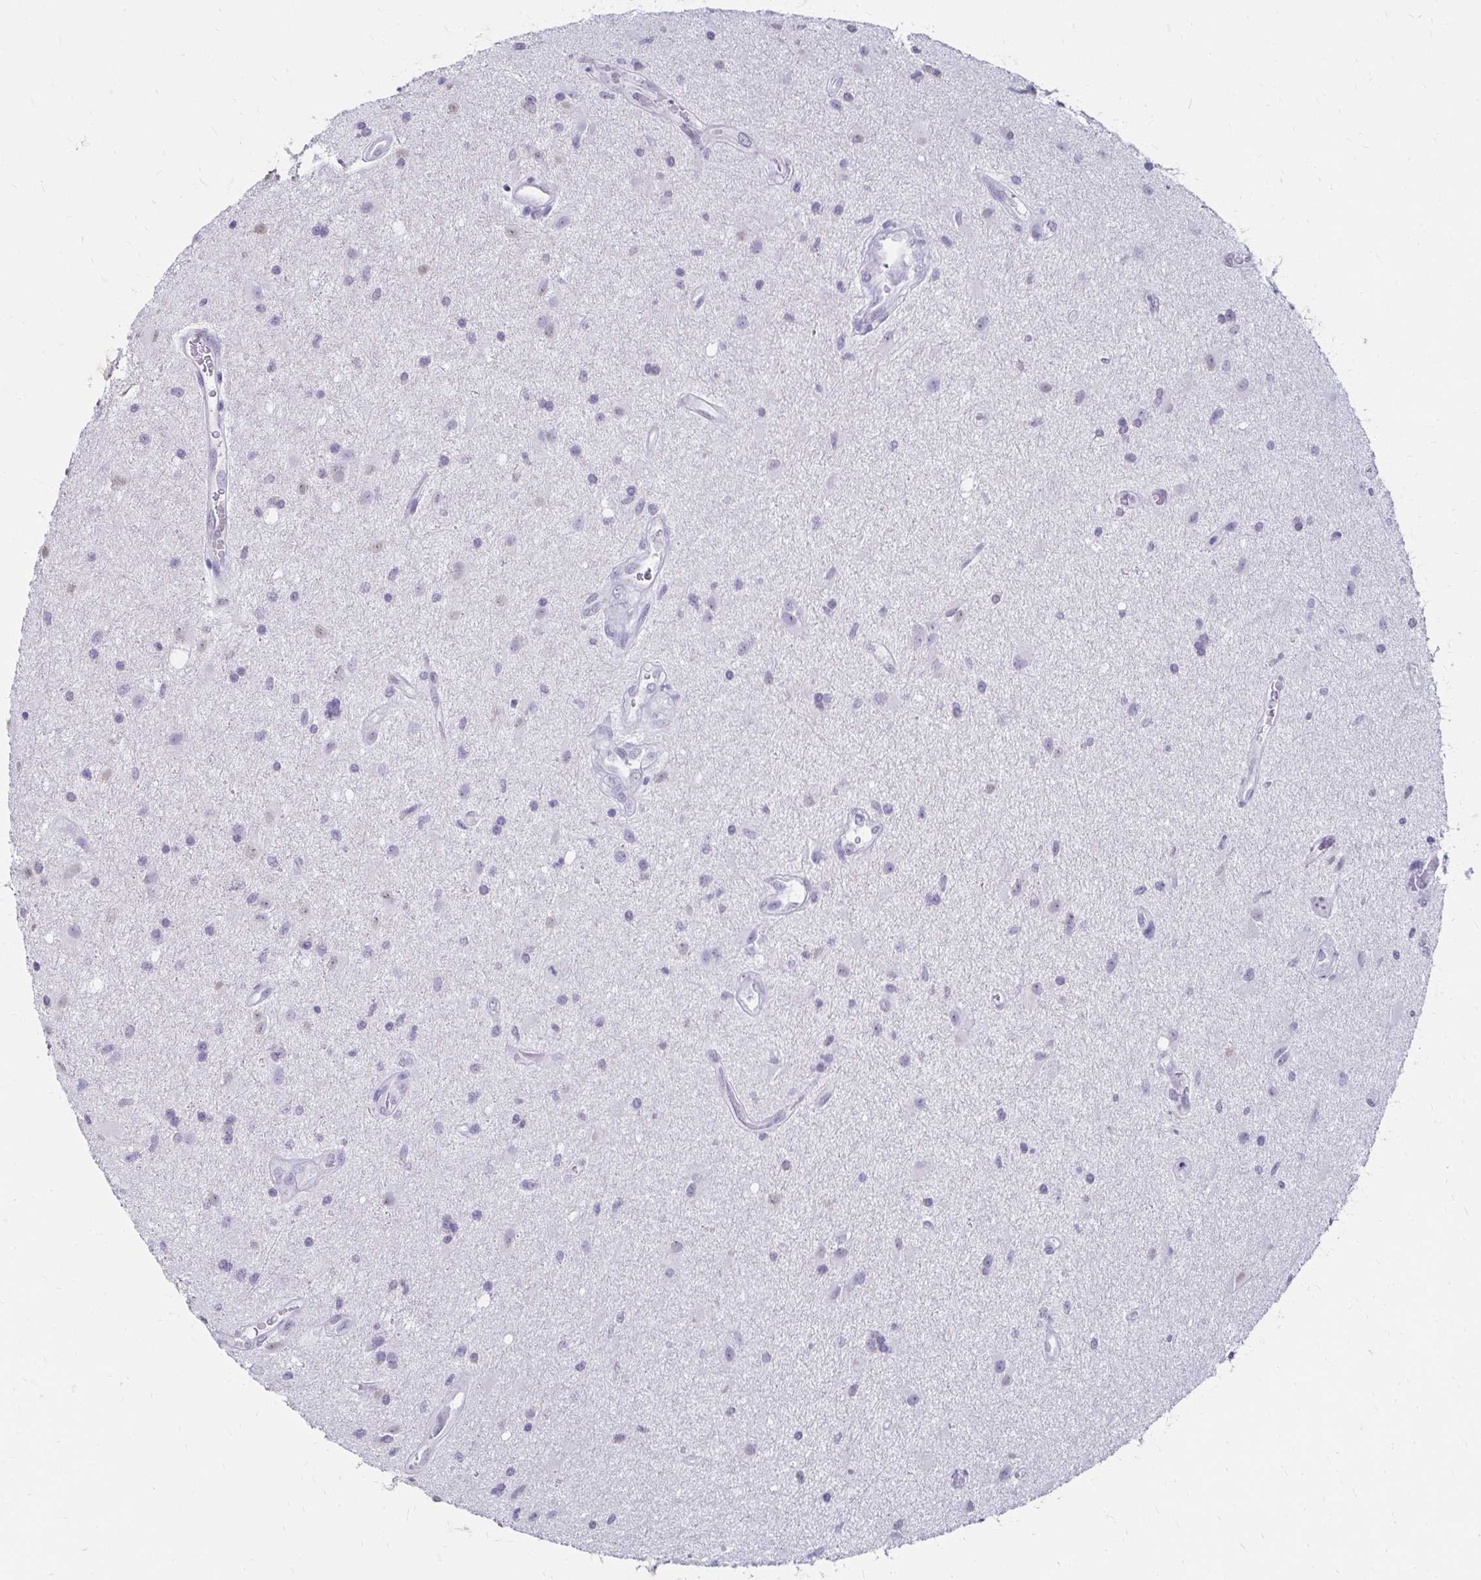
{"staining": {"intensity": "negative", "quantity": "none", "location": "none"}, "tissue": "glioma", "cell_type": "Tumor cells", "image_type": "cancer", "snomed": [{"axis": "morphology", "description": "Glioma, malignant, High grade"}, {"axis": "topography", "description": "Brain"}], "caption": "There is no significant positivity in tumor cells of glioma. The staining was performed using DAB (3,3'-diaminobenzidine) to visualize the protein expression in brown, while the nuclei were stained in blue with hematoxylin (Magnification: 20x).", "gene": "TOMM34", "patient": {"sex": "male", "age": 67}}